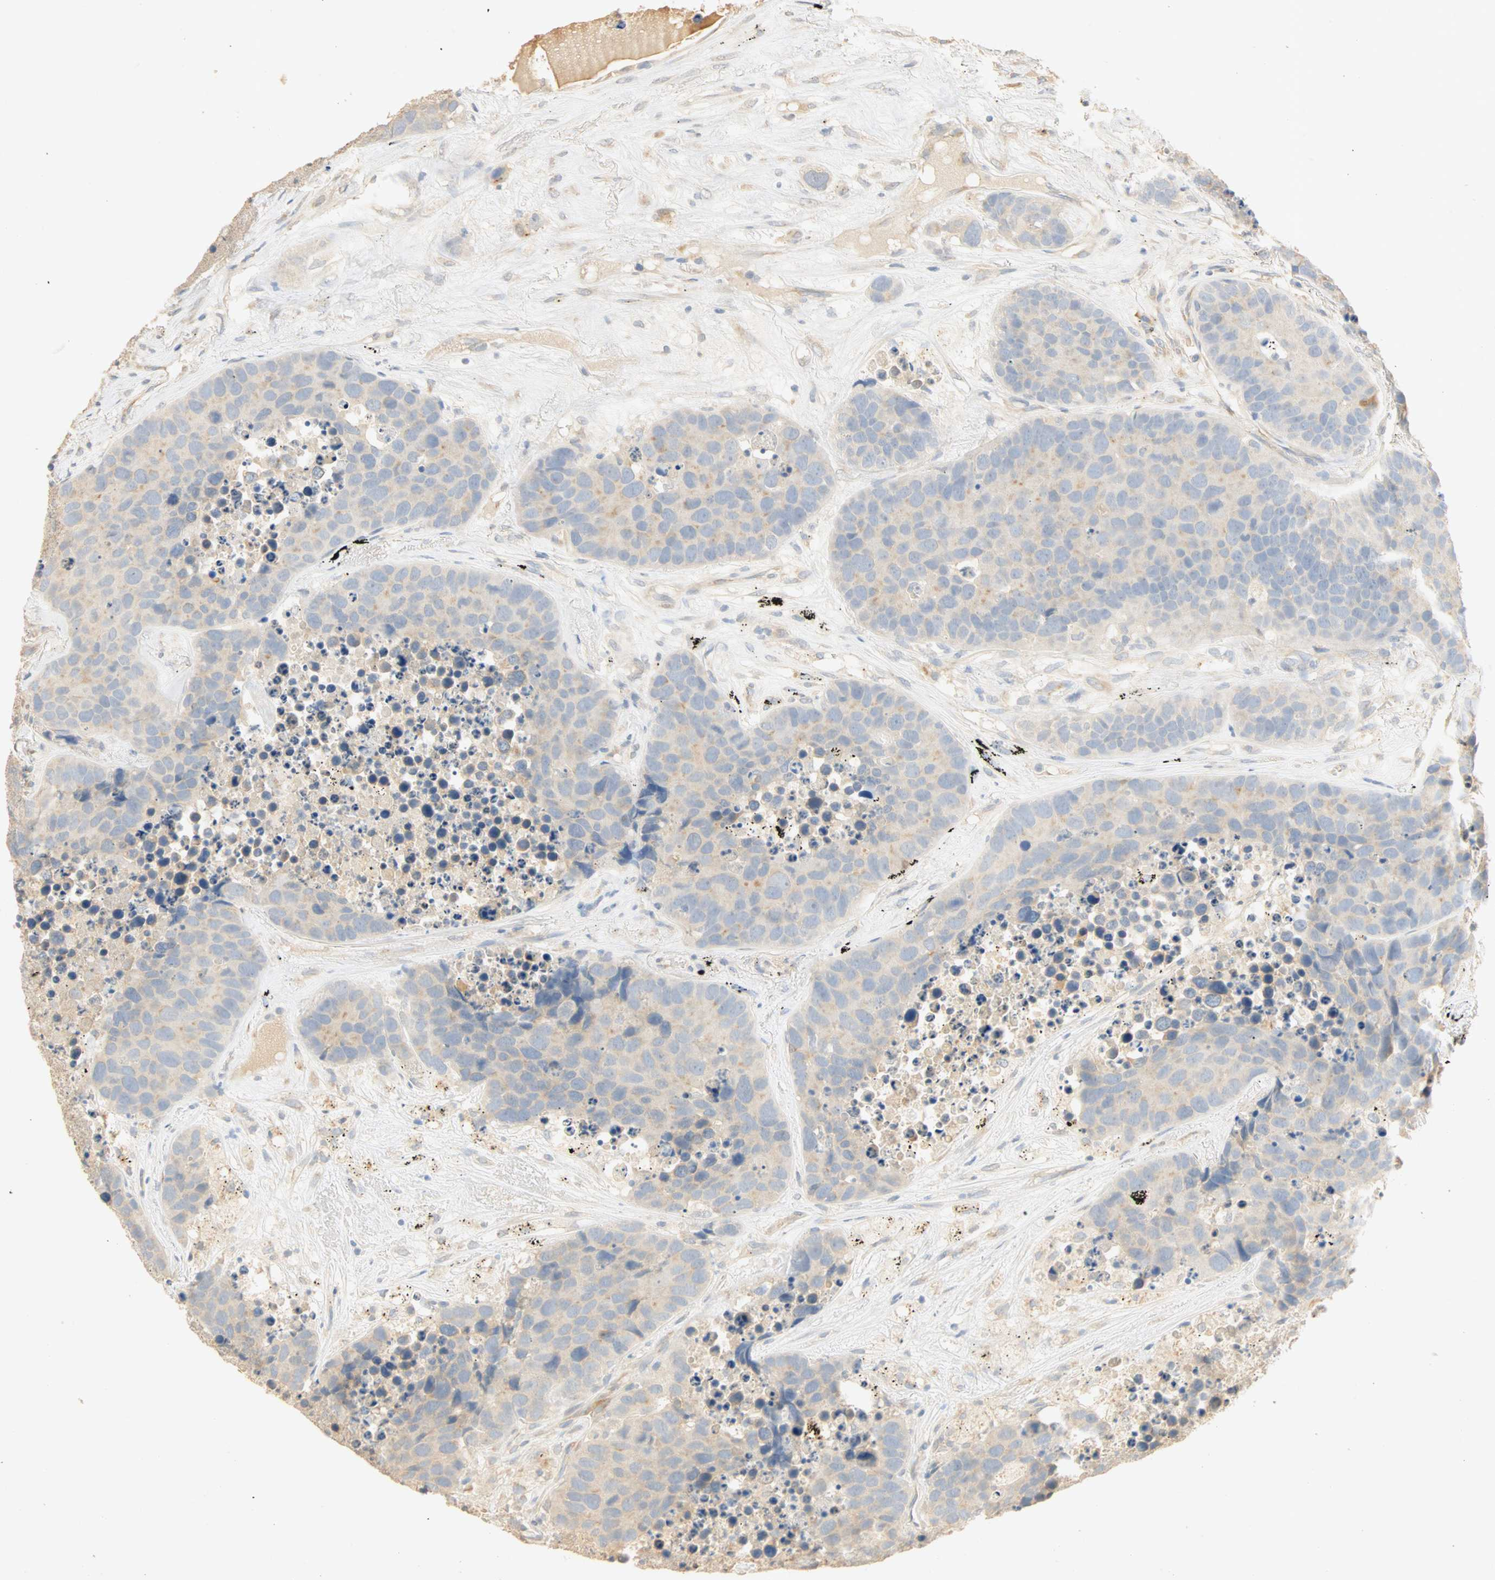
{"staining": {"intensity": "weak", "quantity": "<25%", "location": "cytoplasmic/membranous"}, "tissue": "carcinoid", "cell_type": "Tumor cells", "image_type": "cancer", "snomed": [{"axis": "morphology", "description": "Carcinoid, malignant, NOS"}, {"axis": "topography", "description": "Lung"}], "caption": "High power microscopy histopathology image of an immunohistochemistry image of carcinoid, revealing no significant expression in tumor cells.", "gene": "SELENBP1", "patient": {"sex": "male", "age": 60}}